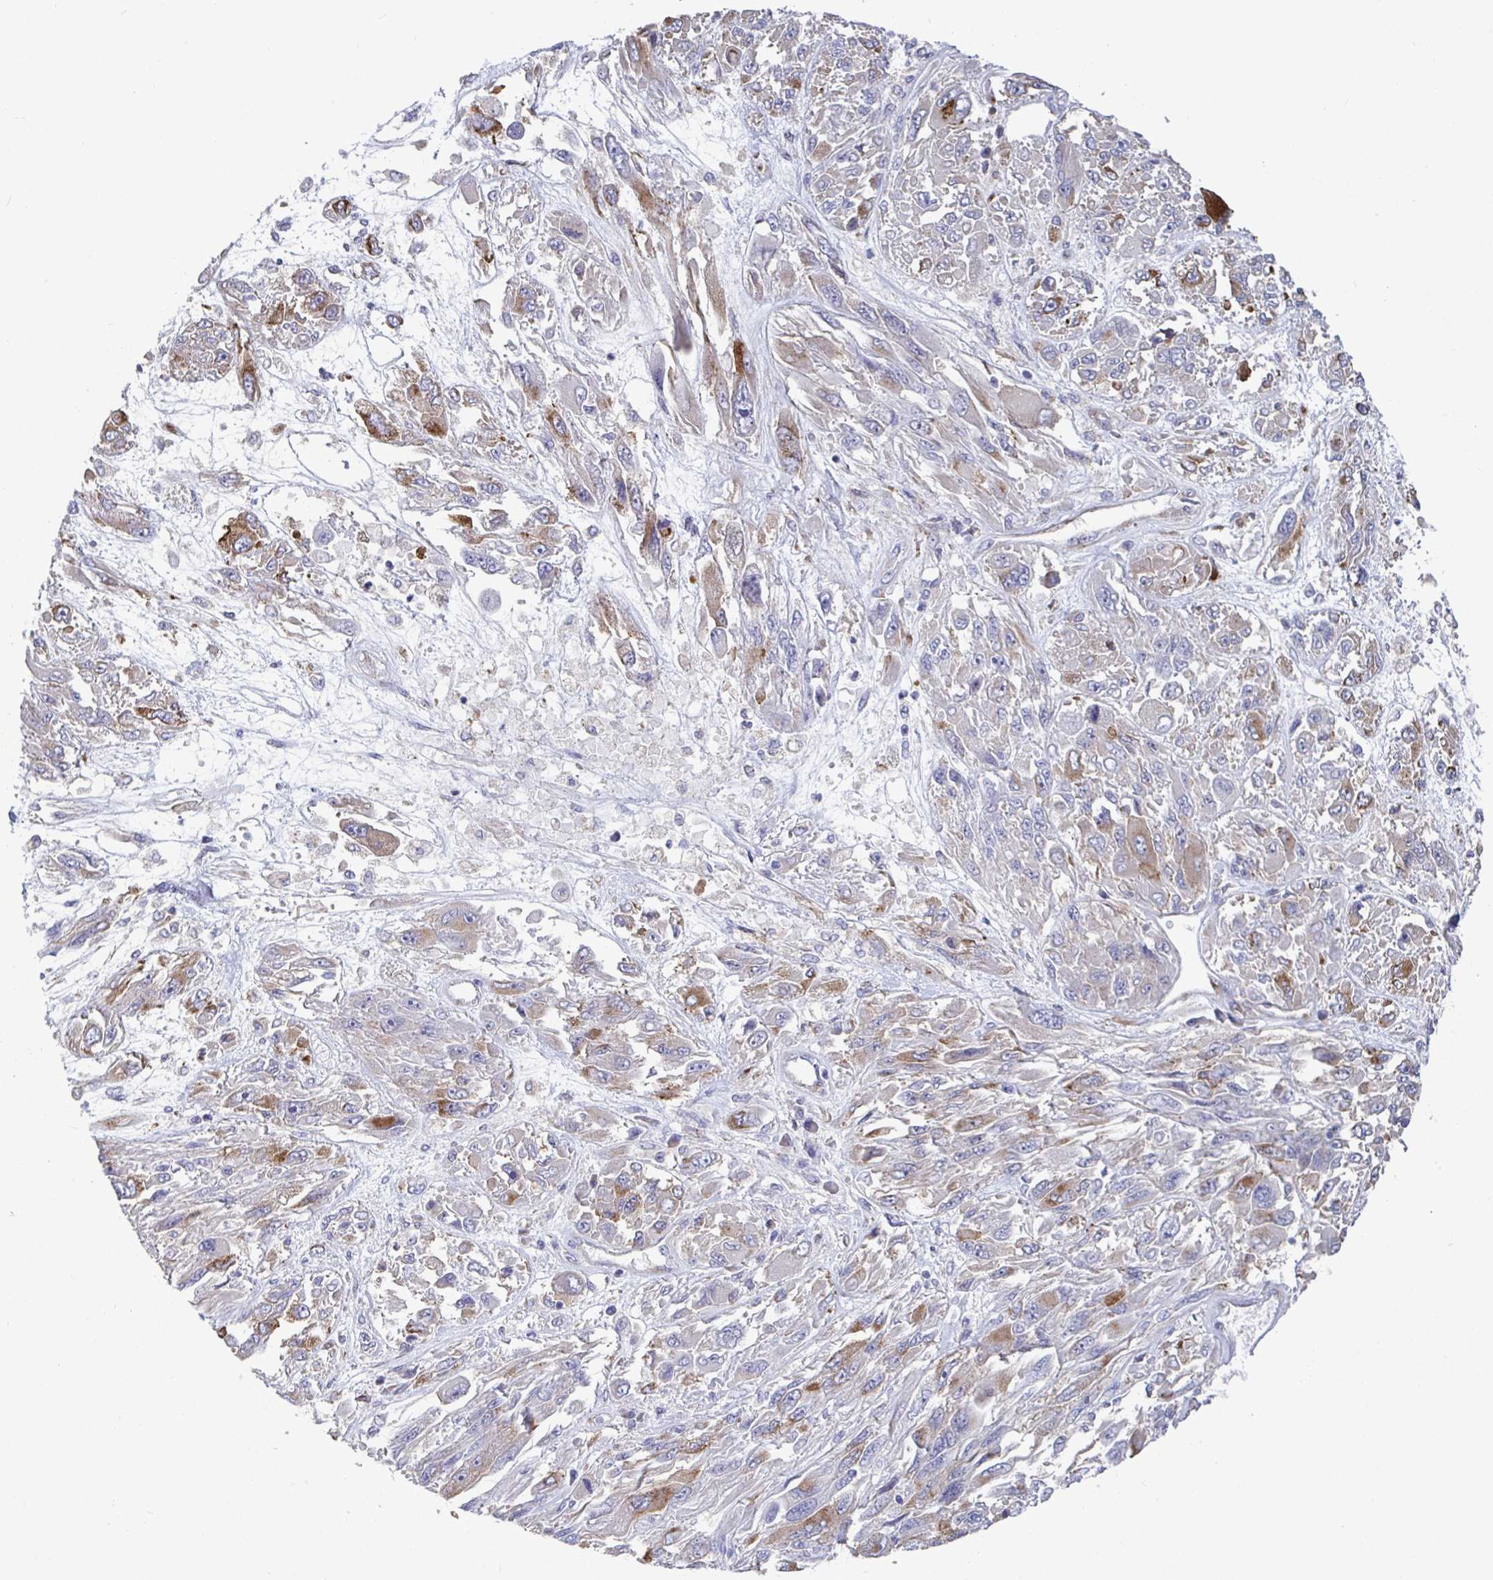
{"staining": {"intensity": "moderate", "quantity": "25%-75%", "location": "cytoplasmic/membranous"}, "tissue": "melanoma", "cell_type": "Tumor cells", "image_type": "cancer", "snomed": [{"axis": "morphology", "description": "Malignant melanoma, NOS"}, {"axis": "topography", "description": "Skin"}], "caption": "Tumor cells reveal moderate cytoplasmic/membranous staining in about 25%-75% of cells in malignant melanoma. The staining was performed using DAB to visualize the protein expression in brown, while the nuclei were stained in blue with hematoxylin (Magnification: 20x).", "gene": "TAS2R39", "patient": {"sex": "female", "age": 91}}